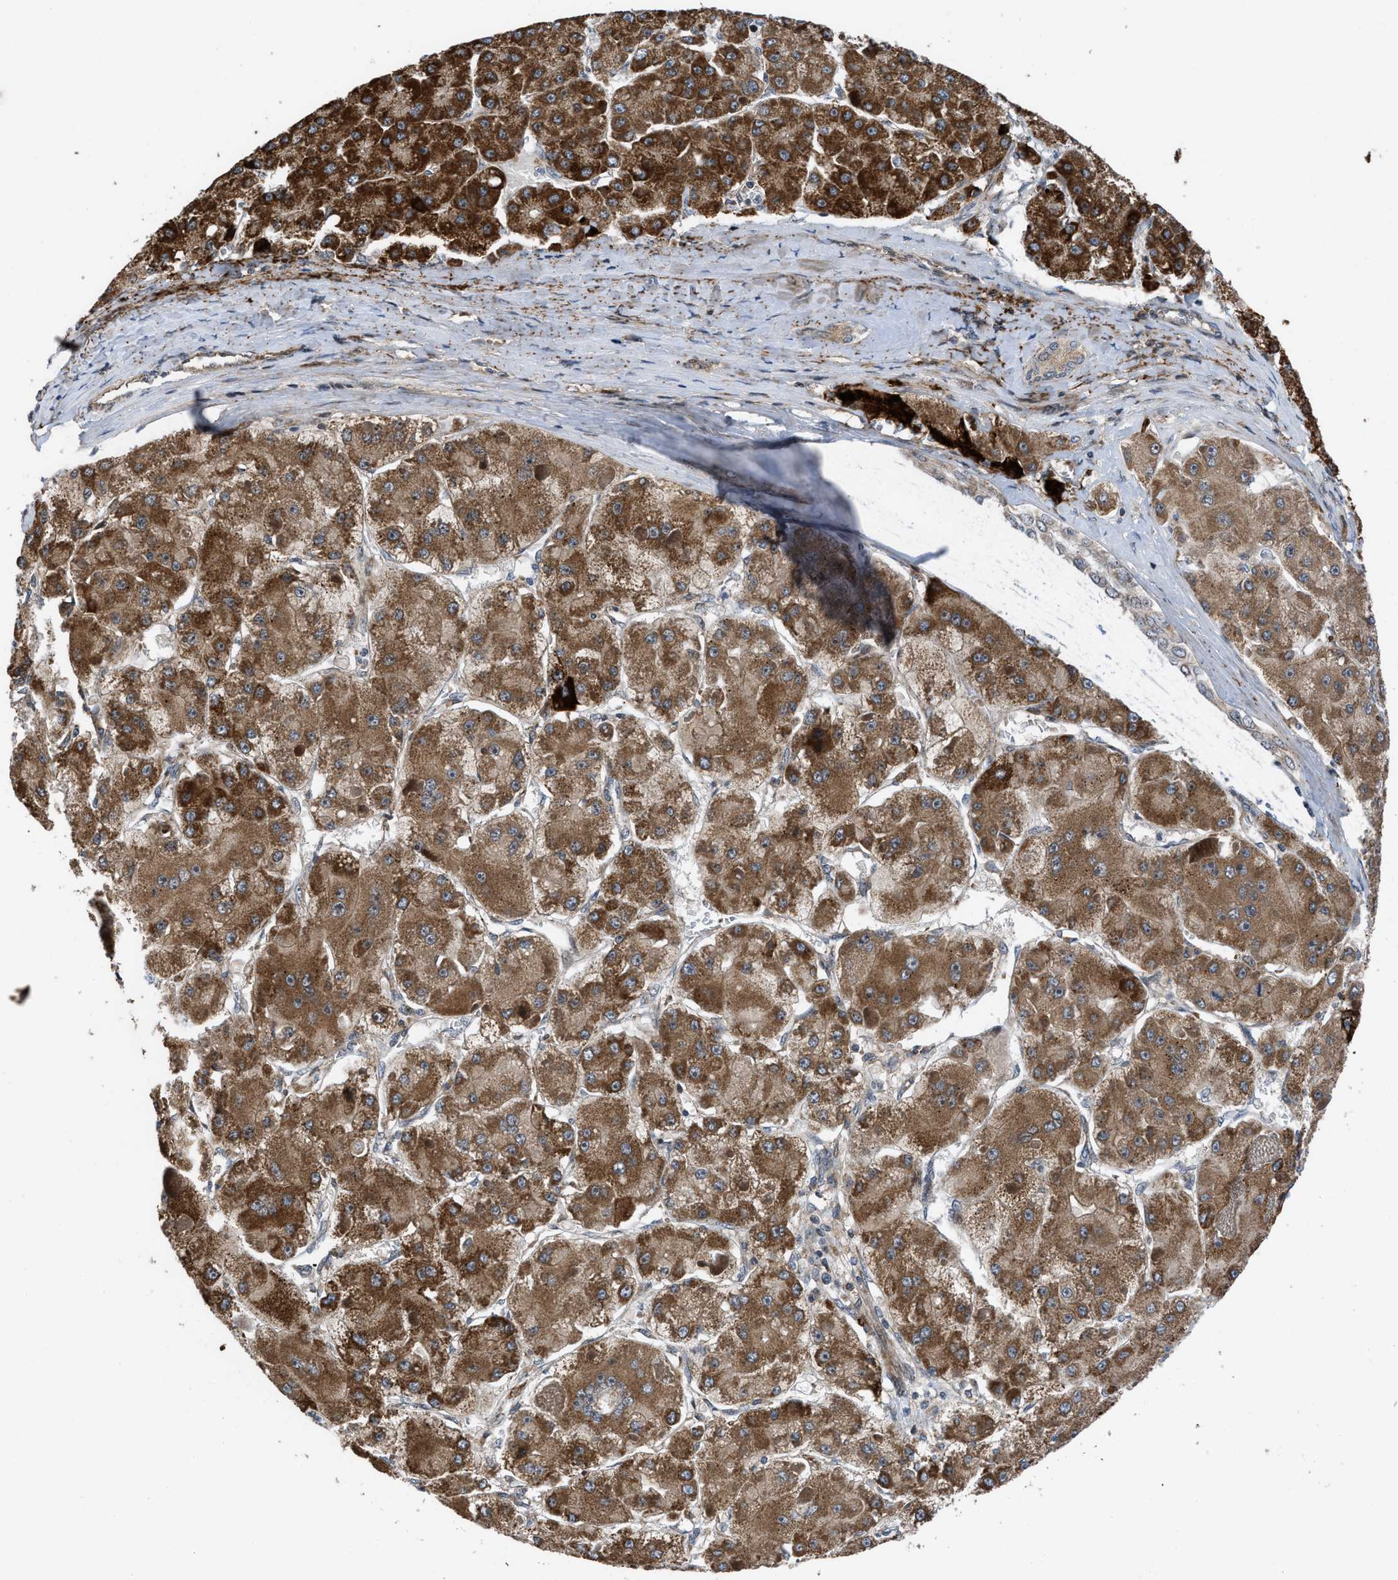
{"staining": {"intensity": "moderate", "quantity": ">75%", "location": "cytoplasmic/membranous"}, "tissue": "liver cancer", "cell_type": "Tumor cells", "image_type": "cancer", "snomed": [{"axis": "morphology", "description": "Carcinoma, Hepatocellular, NOS"}, {"axis": "topography", "description": "Liver"}], "caption": "A medium amount of moderate cytoplasmic/membranous expression is appreciated in about >75% of tumor cells in hepatocellular carcinoma (liver) tissue. Ihc stains the protein of interest in brown and the nuclei are stained blue.", "gene": "AP3M2", "patient": {"sex": "female", "age": 73}}